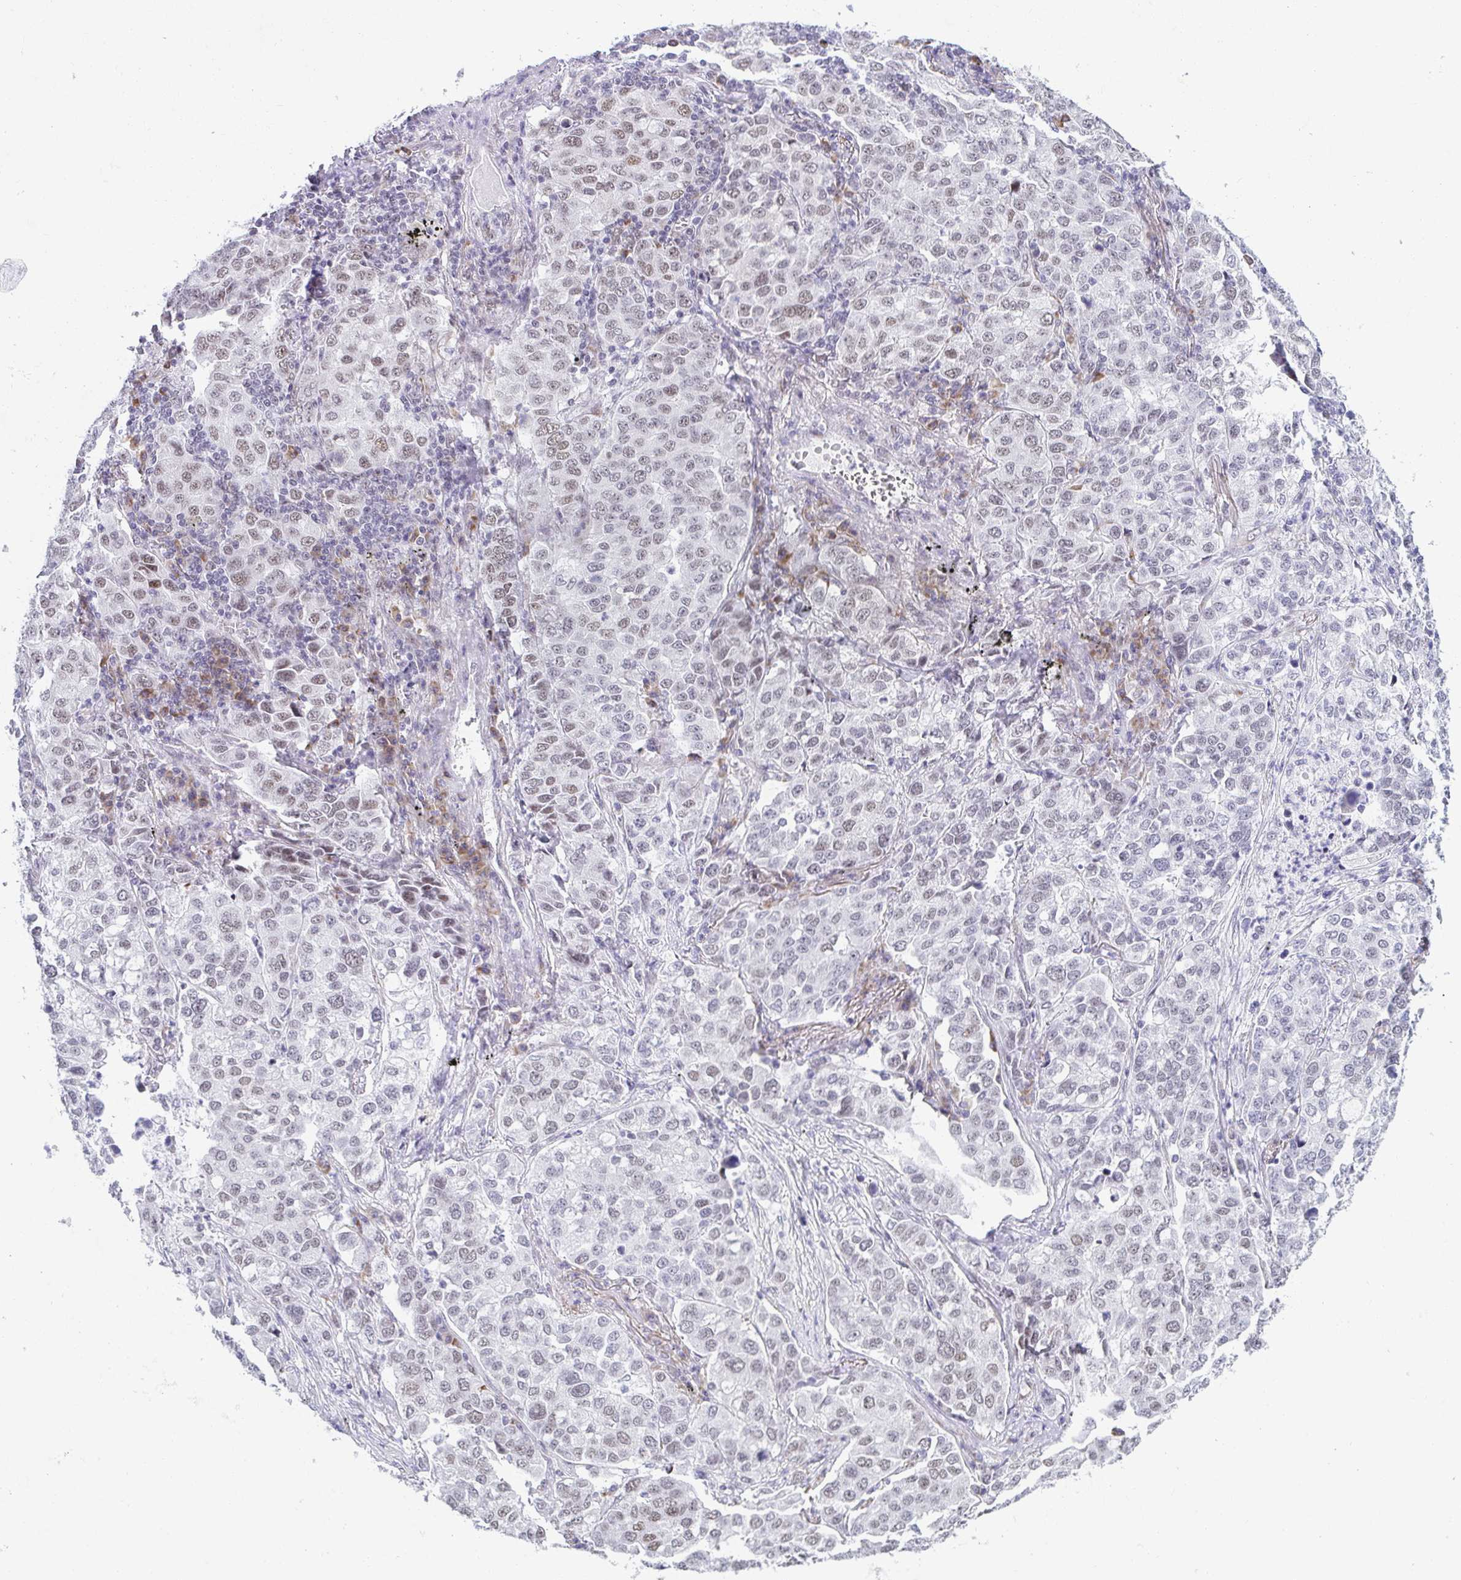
{"staining": {"intensity": "moderate", "quantity": "25%-75%", "location": "nuclear"}, "tissue": "lung cancer", "cell_type": "Tumor cells", "image_type": "cancer", "snomed": [{"axis": "morphology", "description": "Adenocarcinoma, NOS"}, {"axis": "morphology", "description": "Adenocarcinoma, metastatic, NOS"}, {"axis": "topography", "description": "Lymph node"}, {"axis": "topography", "description": "Lung"}], "caption": "A medium amount of moderate nuclear positivity is present in about 25%-75% of tumor cells in metastatic adenocarcinoma (lung) tissue.", "gene": "WDR72", "patient": {"sex": "female", "age": 65}}